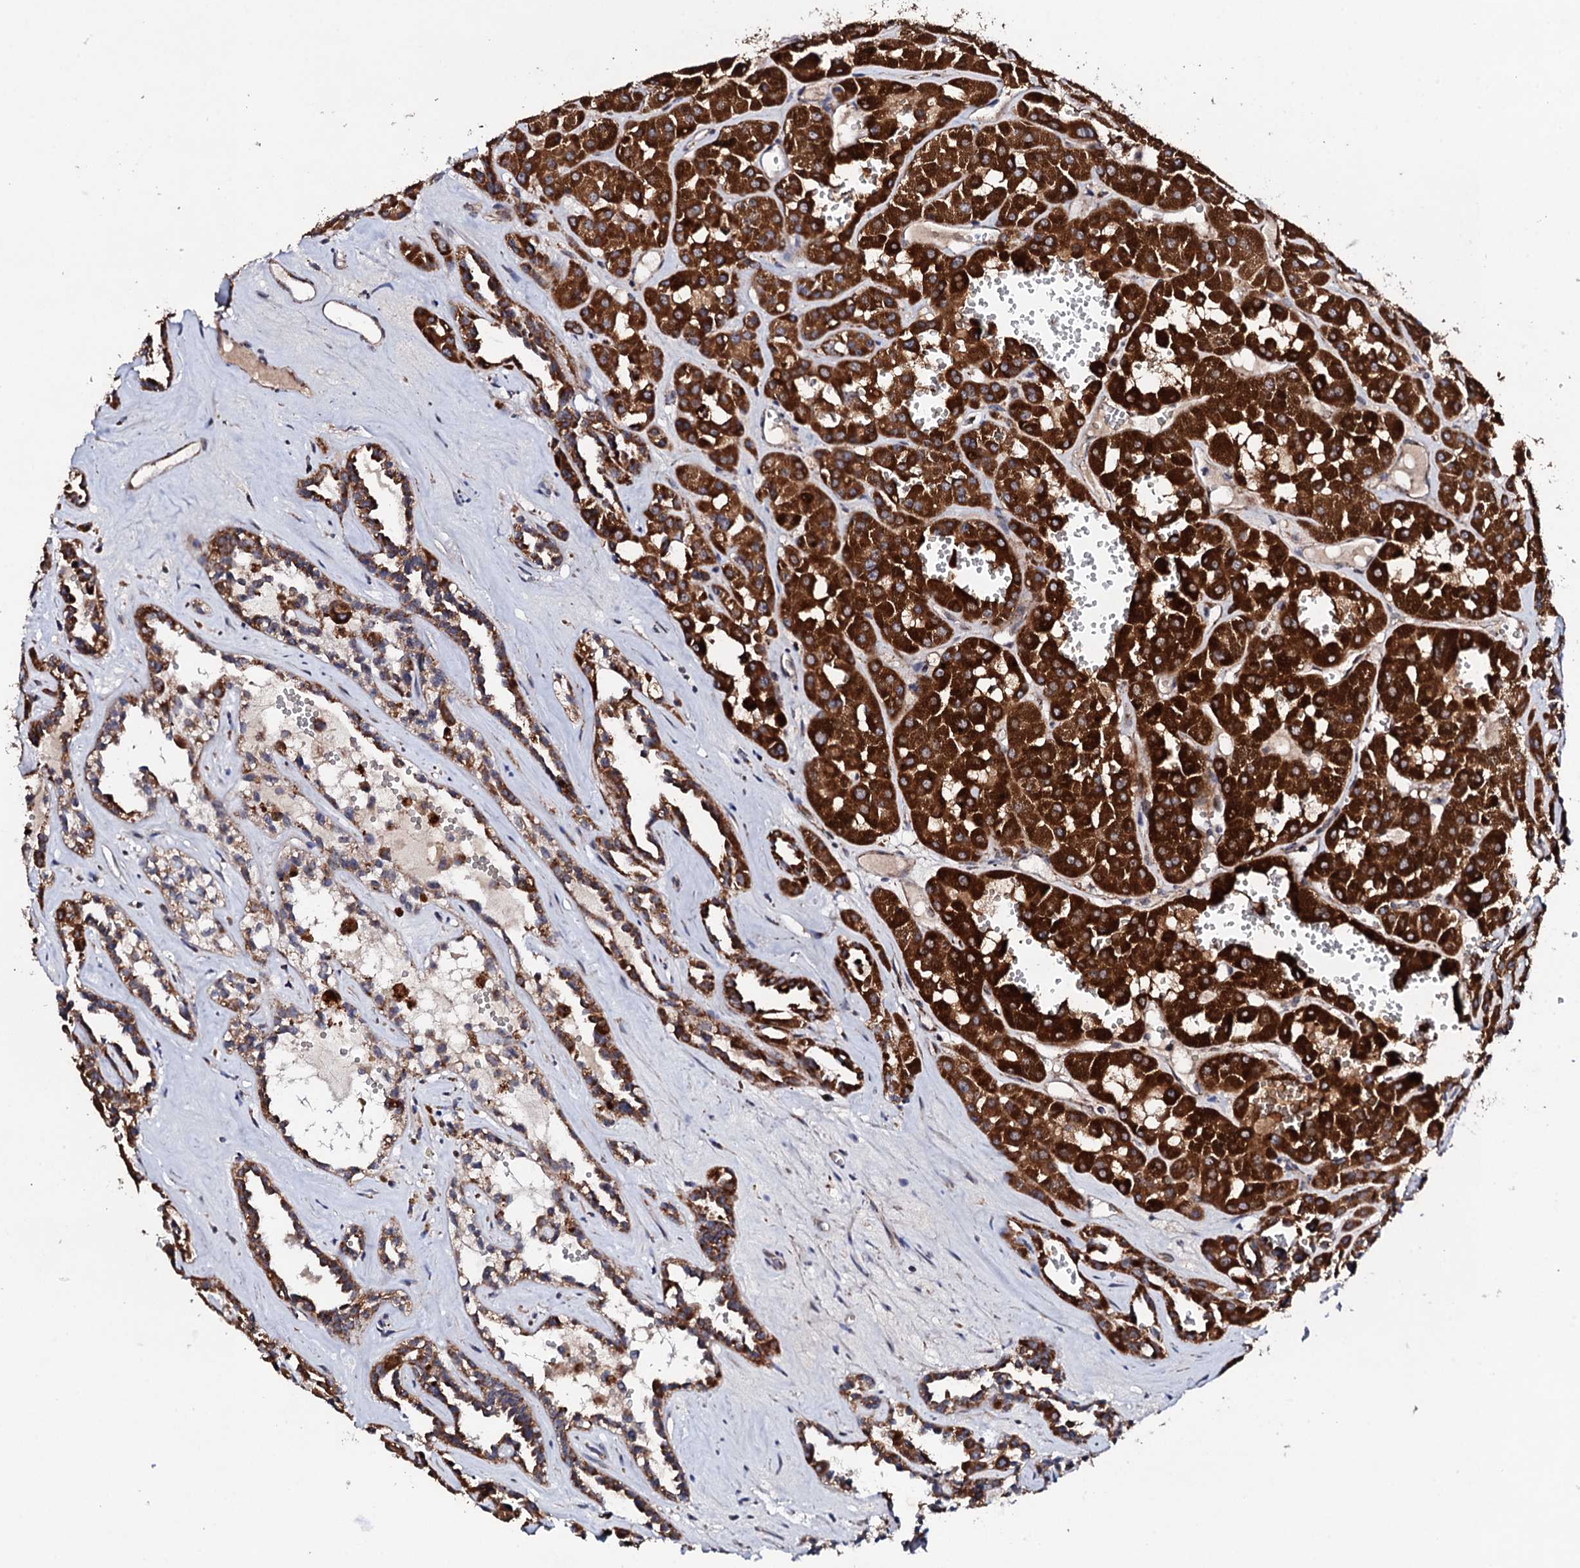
{"staining": {"intensity": "strong", "quantity": ">75%", "location": "cytoplasmic/membranous"}, "tissue": "renal cancer", "cell_type": "Tumor cells", "image_type": "cancer", "snomed": [{"axis": "morphology", "description": "Carcinoma, NOS"}, {"axis": "topography", "description": "Kidney"}], "caption": "Immunohistochemical staining of human renal cancer reveals high levels of strong cytoplasmic/membranous staining in about >75% of tumor cells.", "gene": "MTIF3", "patient": {"sex": "female", "age": 75}}